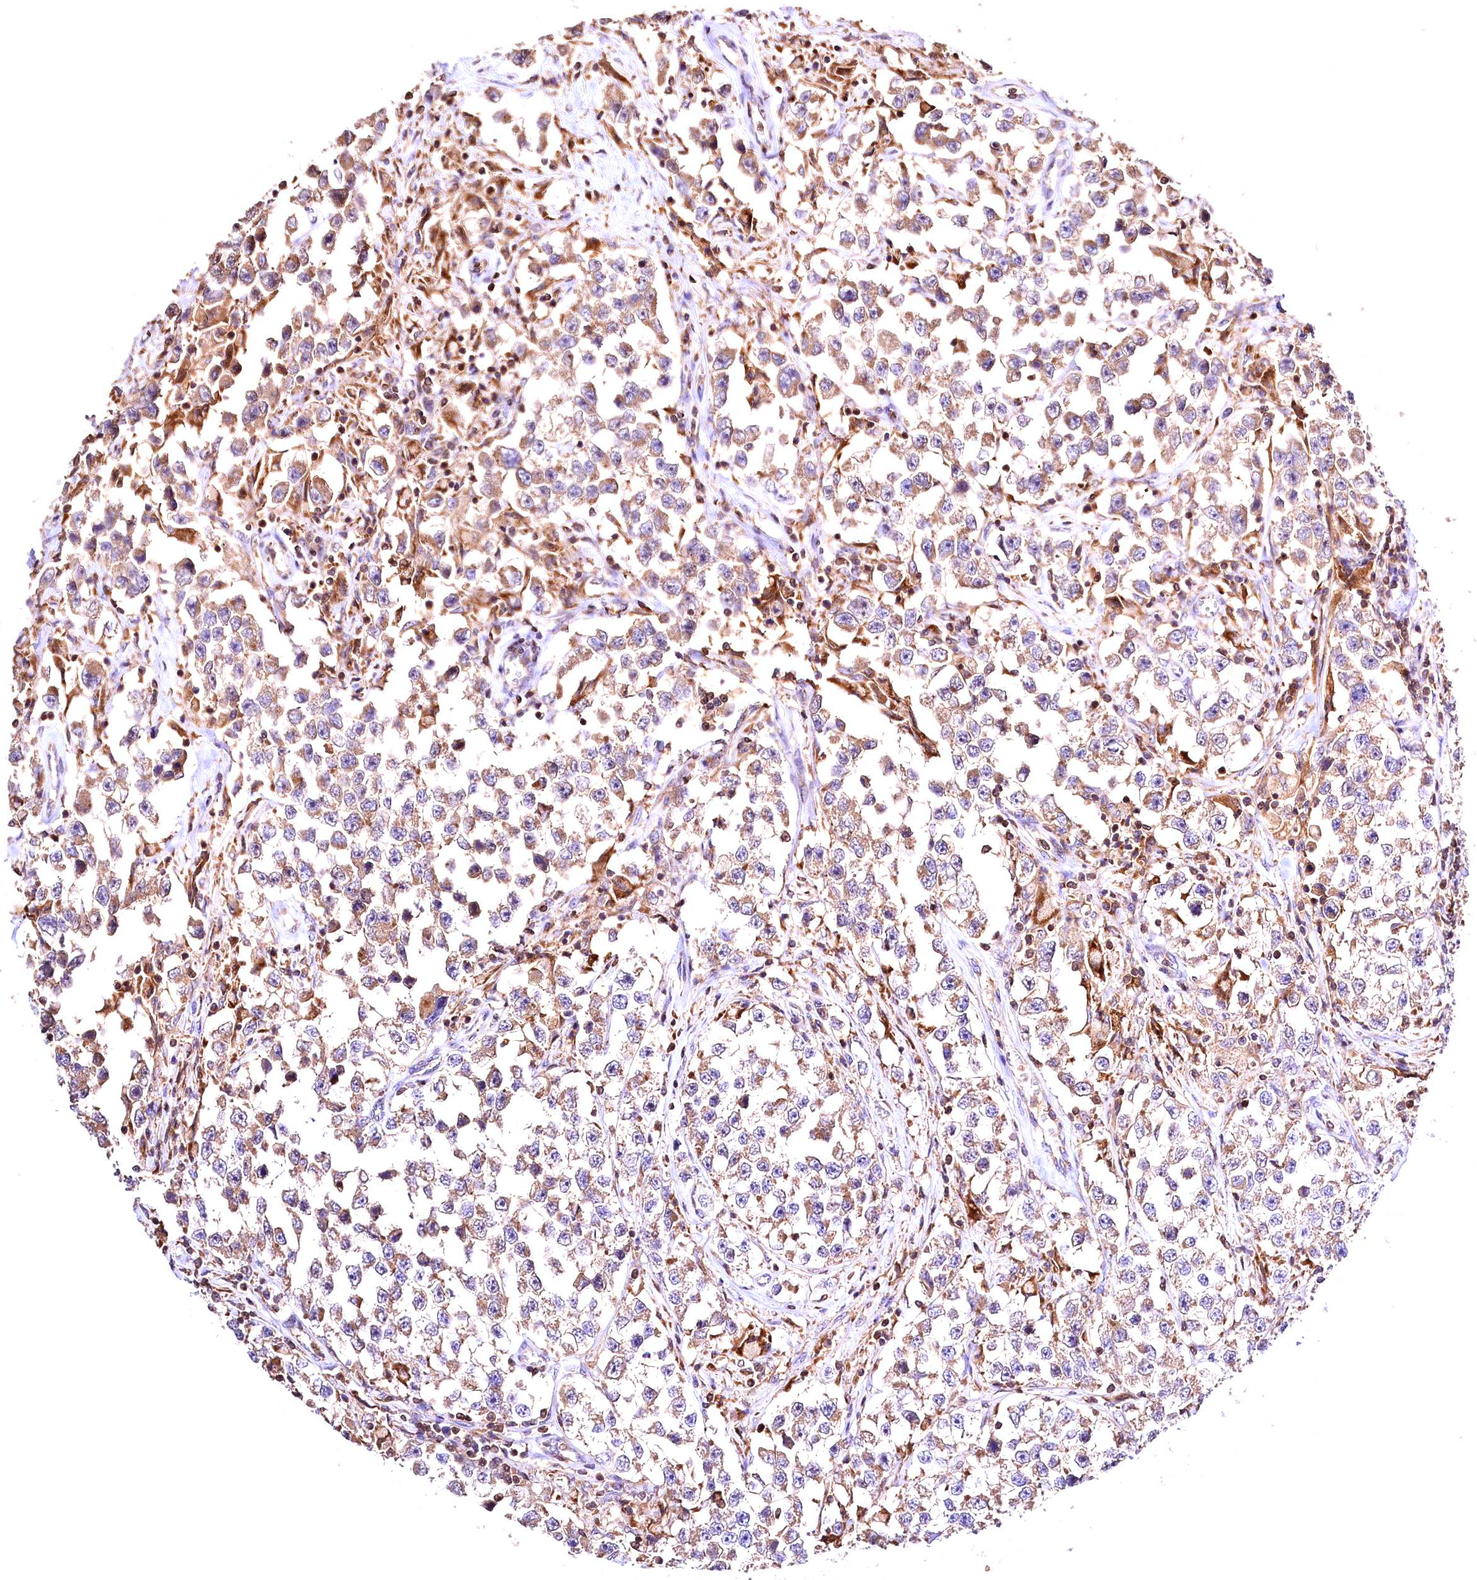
{"staining": {"intensity": "moderate", "quantity": ">75%", "location": "cytoplasmic/membranous"}, "tissue": "testis cancer", "cell_type": "Tumor cells", "image_type": "cancer", "snomed": [{"axis": "morphology", "description": "Seminoma, NOS"}, {"axis": "topography", "description": "Testis"}], "caption": "Moderate cytoplasmic/membranous positivity for a protein is seen in approximately >75% of tumor cells of testis cancer using IHC.", "gene": "KPTN", "patient": {"sex": "male", "age": 46}}